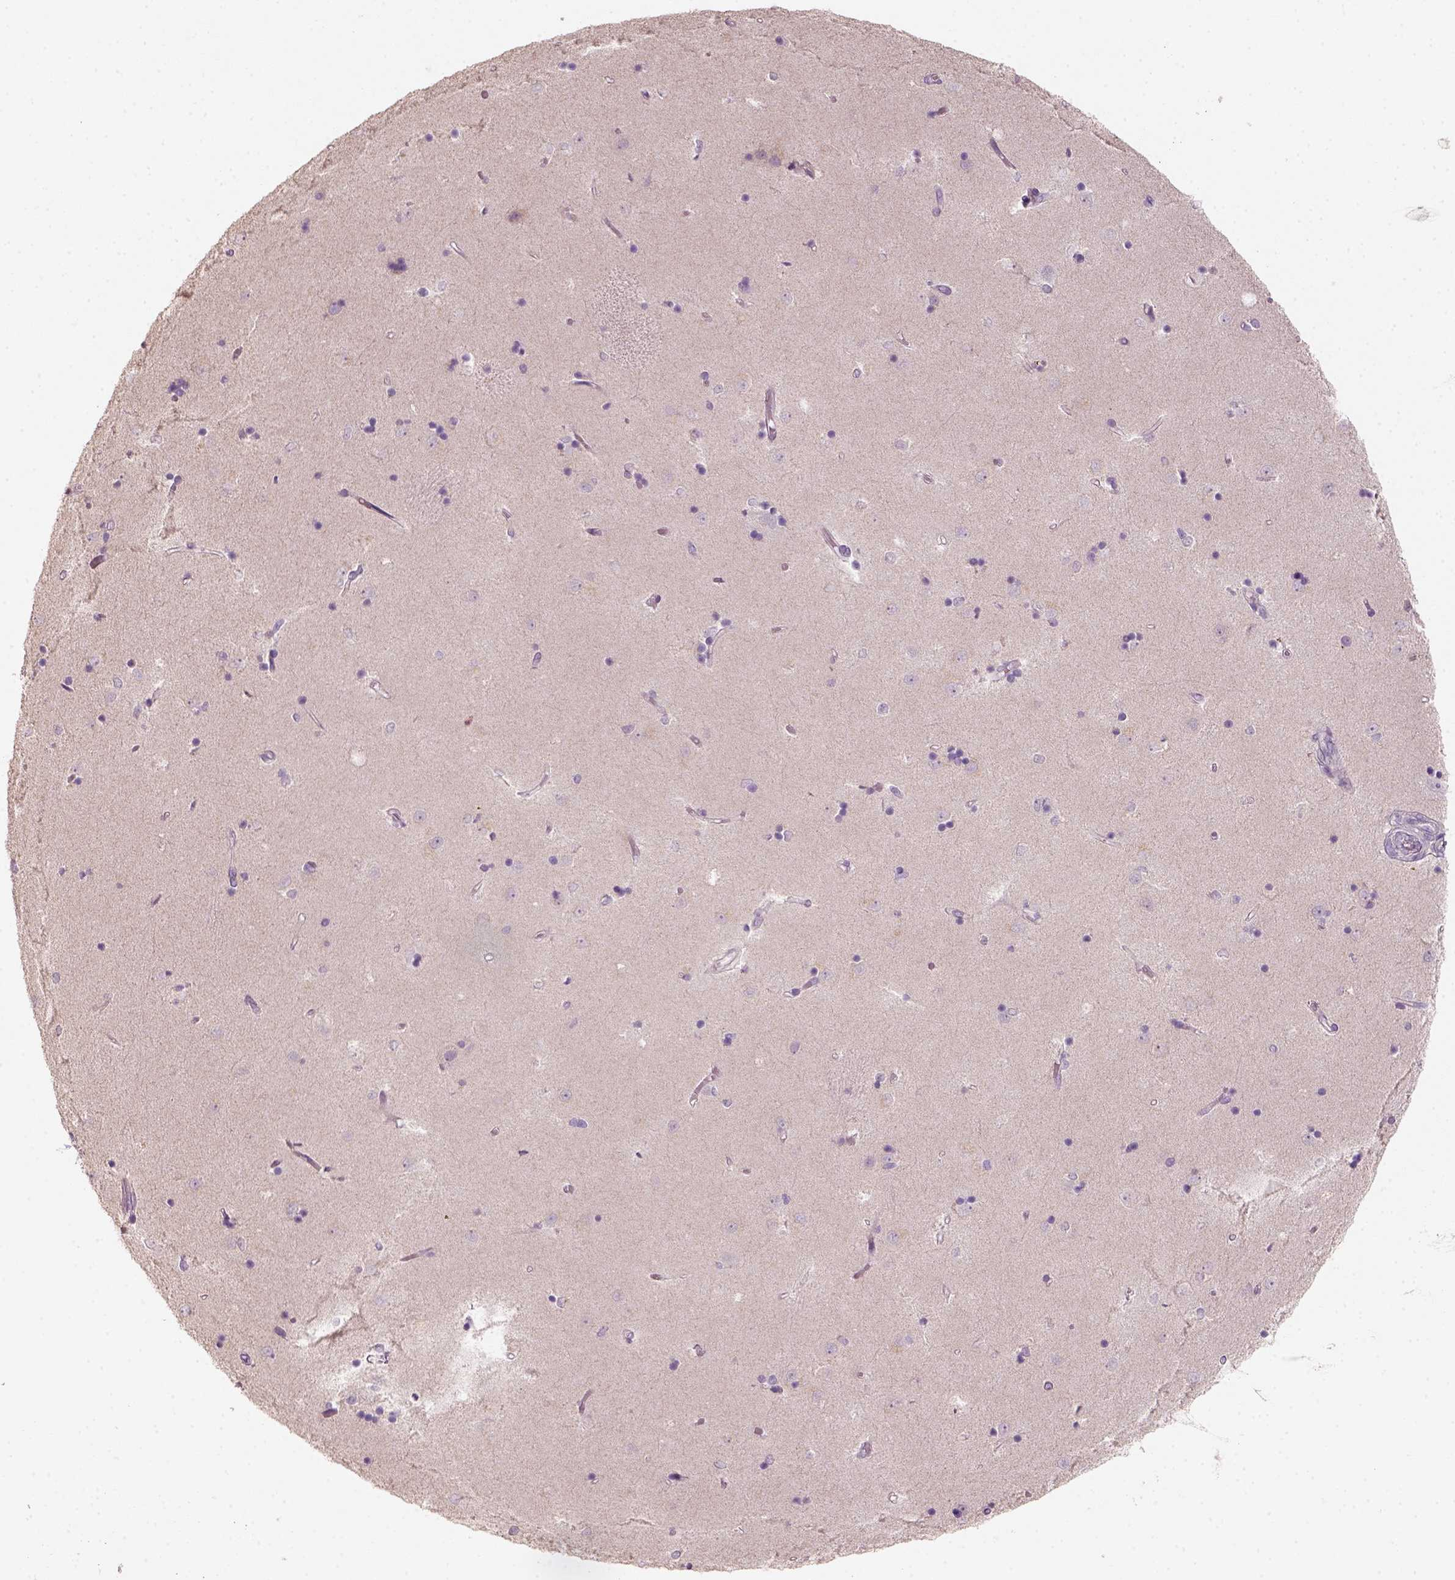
{"staining": {"intensity": "negative", "quantity": "none", "location": "none"}, "tissue": "caudate", "cell_type": "Glial cells", "image_type": "normal", "snomed": [{"axis": "morphology", "description": "Normal tissue, NOS"}, {"axis": "topography", "description": "Lateral ventricle wall"}], "caption": "Immunohistochemistry image of benign caudate stained for a protein (brown), which displays no expression in glial cells.", "gene": "AQP9", "patient": {"sex": "male", "age": 54}}